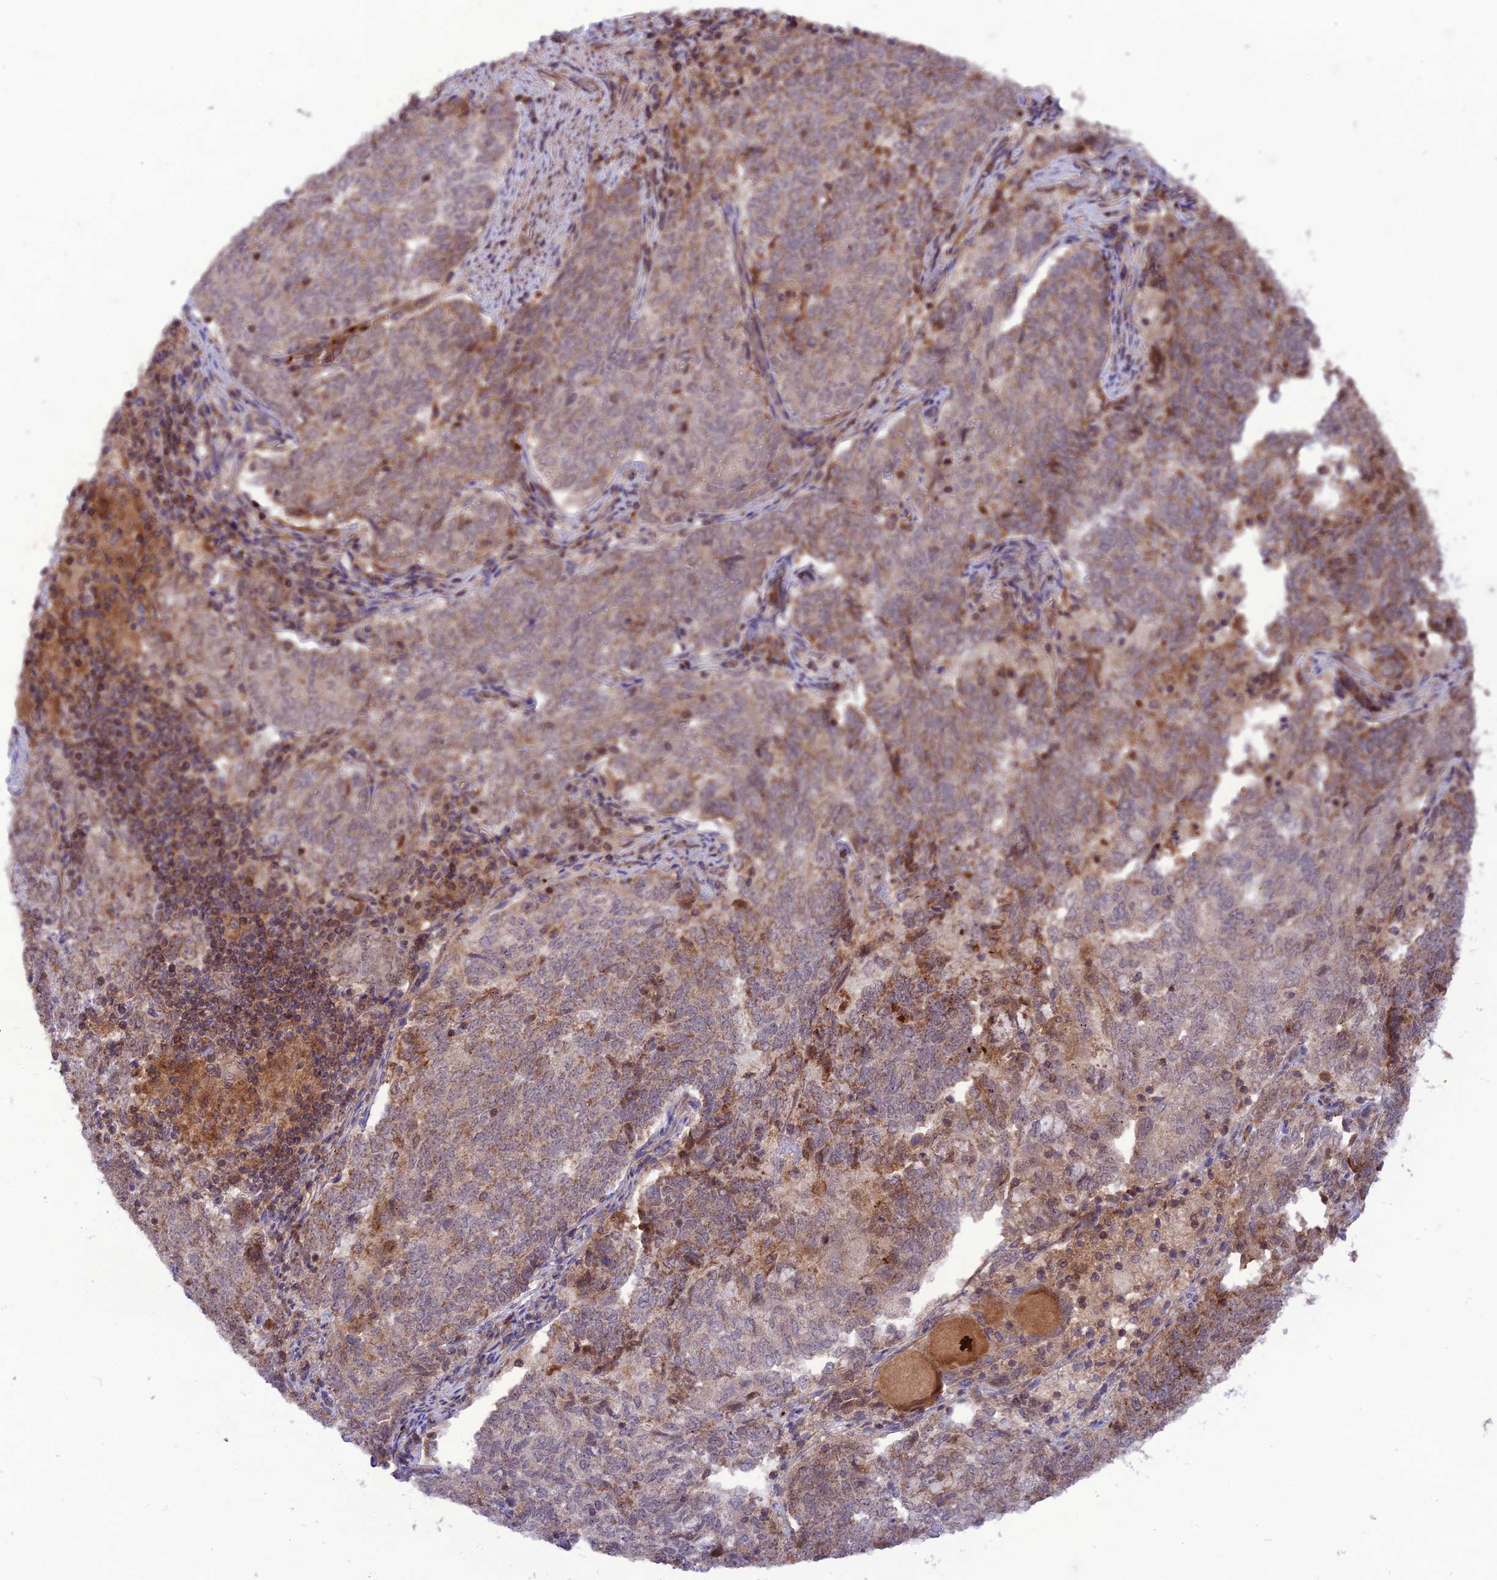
{"staining": {"intensity": "moderate", "quantity": "25%-75%", "location": "cytoplasmic/membranous"}, "tissue": "endometrial cancer", "cell_type": "Tumor cells", "image_type": "cancer", "snomed": [{"axis": "morphology", "description": "Adenocarcinoma, NOS"}, {"axis": "topography", "description": "Endometrium"}], "caption": "There is medium levels of moderate cytoplasmic/membranous staining in tumor cells of adenocarcinoma (endometrial), as demonstrated by immunohistochemical staining (brown color).", "gene": "NDUFC1", "patient": {"sex": "female", "age": 80}}